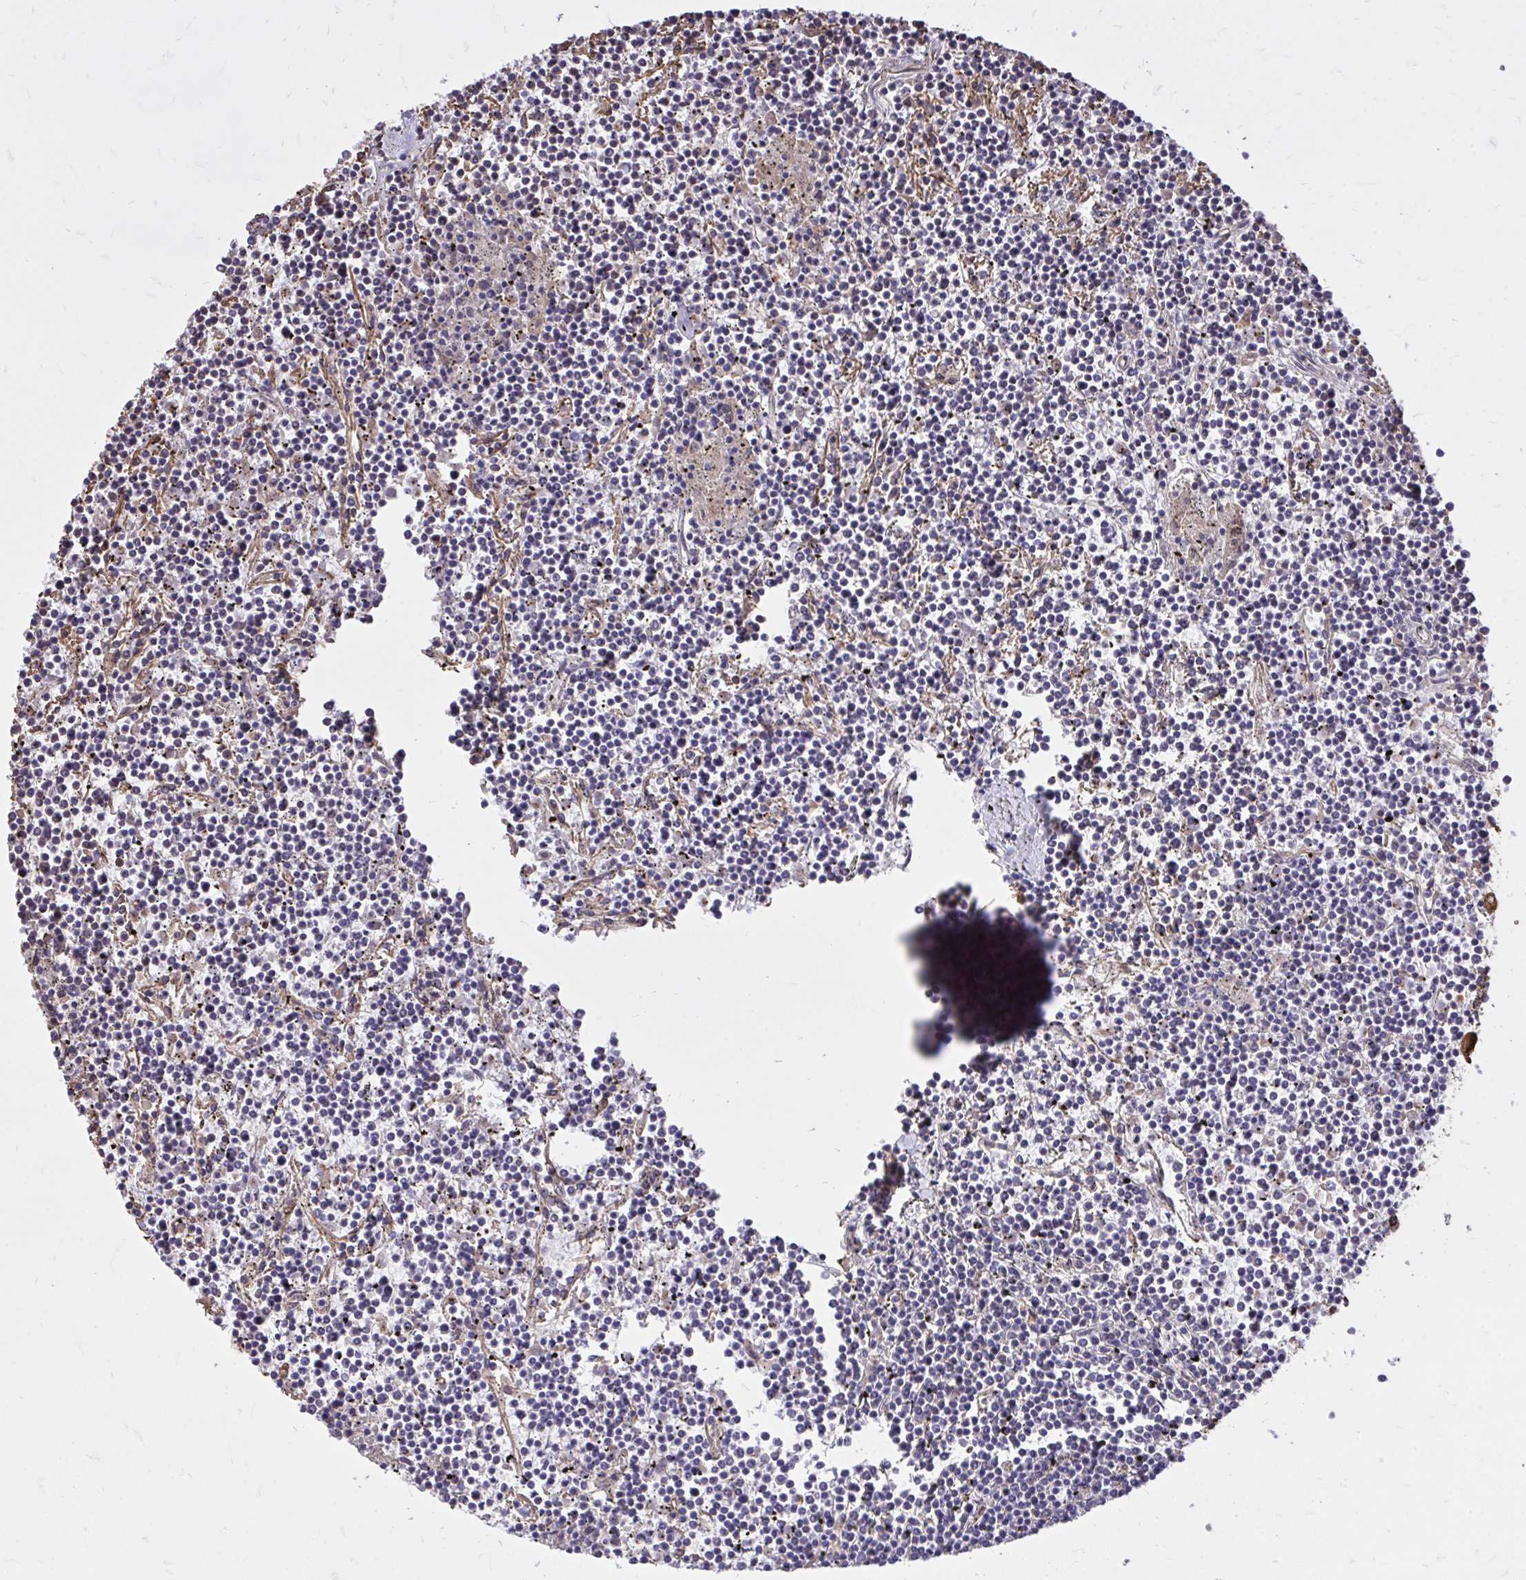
{"staining": {"intensity": "negative", "quantity": "none", "location": "none"}, "tissue": "lymphoma", "cell_type": "Tumor cells", "image_type": "cancer", "snomed": [{"axis": "morphology", "description": "Malignant lymphoma, non-Hodgkin's type, Low grade"}, {"axis": "topography", "description": "Spleen"}], "caption": "A high-resolution micrograph shows immunohistochemistry staining of malignant lymphoma, non-Hodgkin's type (low-grade), which shows no significant staining in tumor cells.", "gene": "RNF103", "patient": {"sex": "female", "age": 19}}